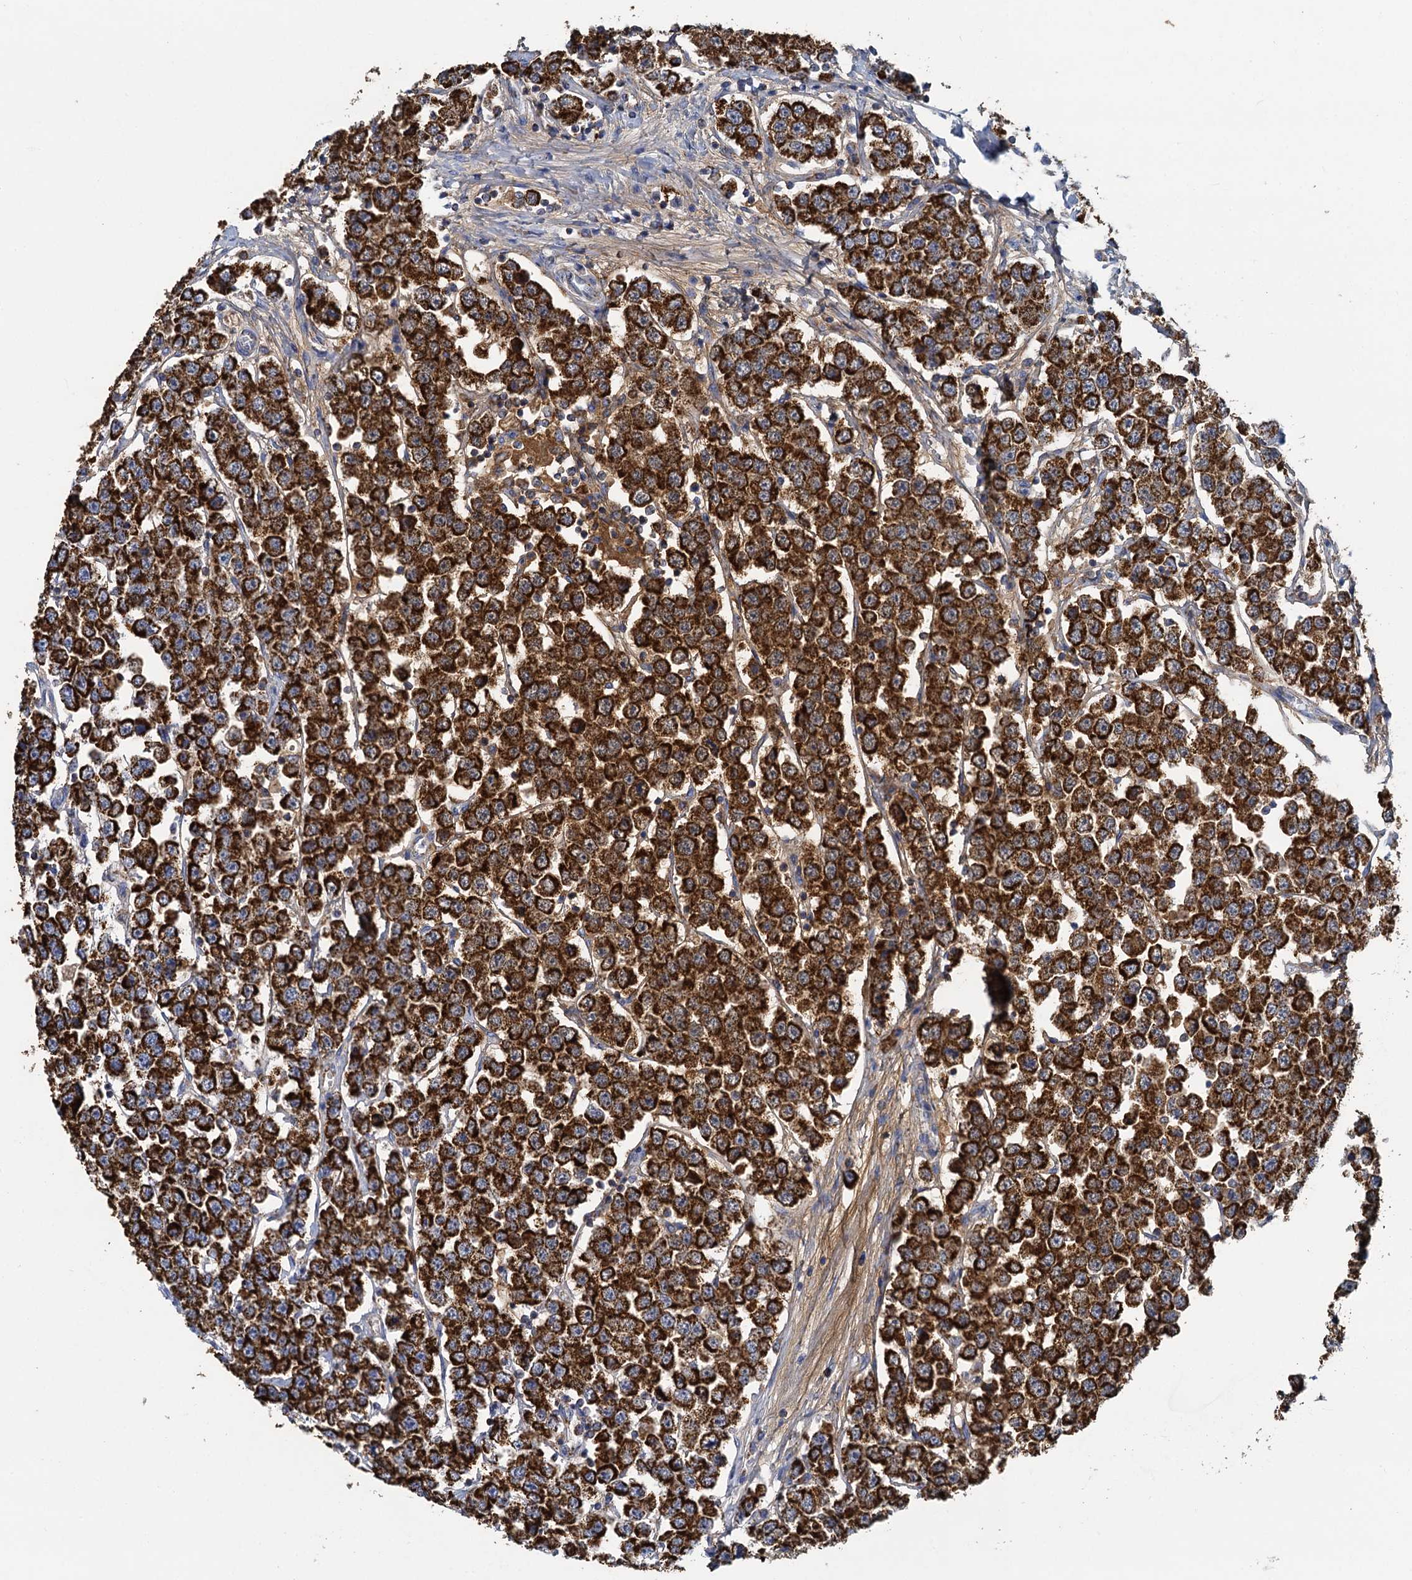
{"staining": {"intensity": "strong", "quantity": ">75%", "location": "cytoplasmic/membranous"}, "tissue": "testis cancer", "cell_type": "Tumor cells", "image_type": "cancer", "snomed": [{"axis": "morphology", "description": "Seminoma, NOS"}, {"axis": "topography", "description": "Testis"}], "caption": "High-power microscopy captured an IHC micrograph of testis seminoma, revealing strong cytoplasmic/membranous expression in approximately >75% of tumor cells. (DAB IHC with brightfield microscopy, high magnification).", "gene": "CCP110", "patient": {"sex": "male", "age": 28}}